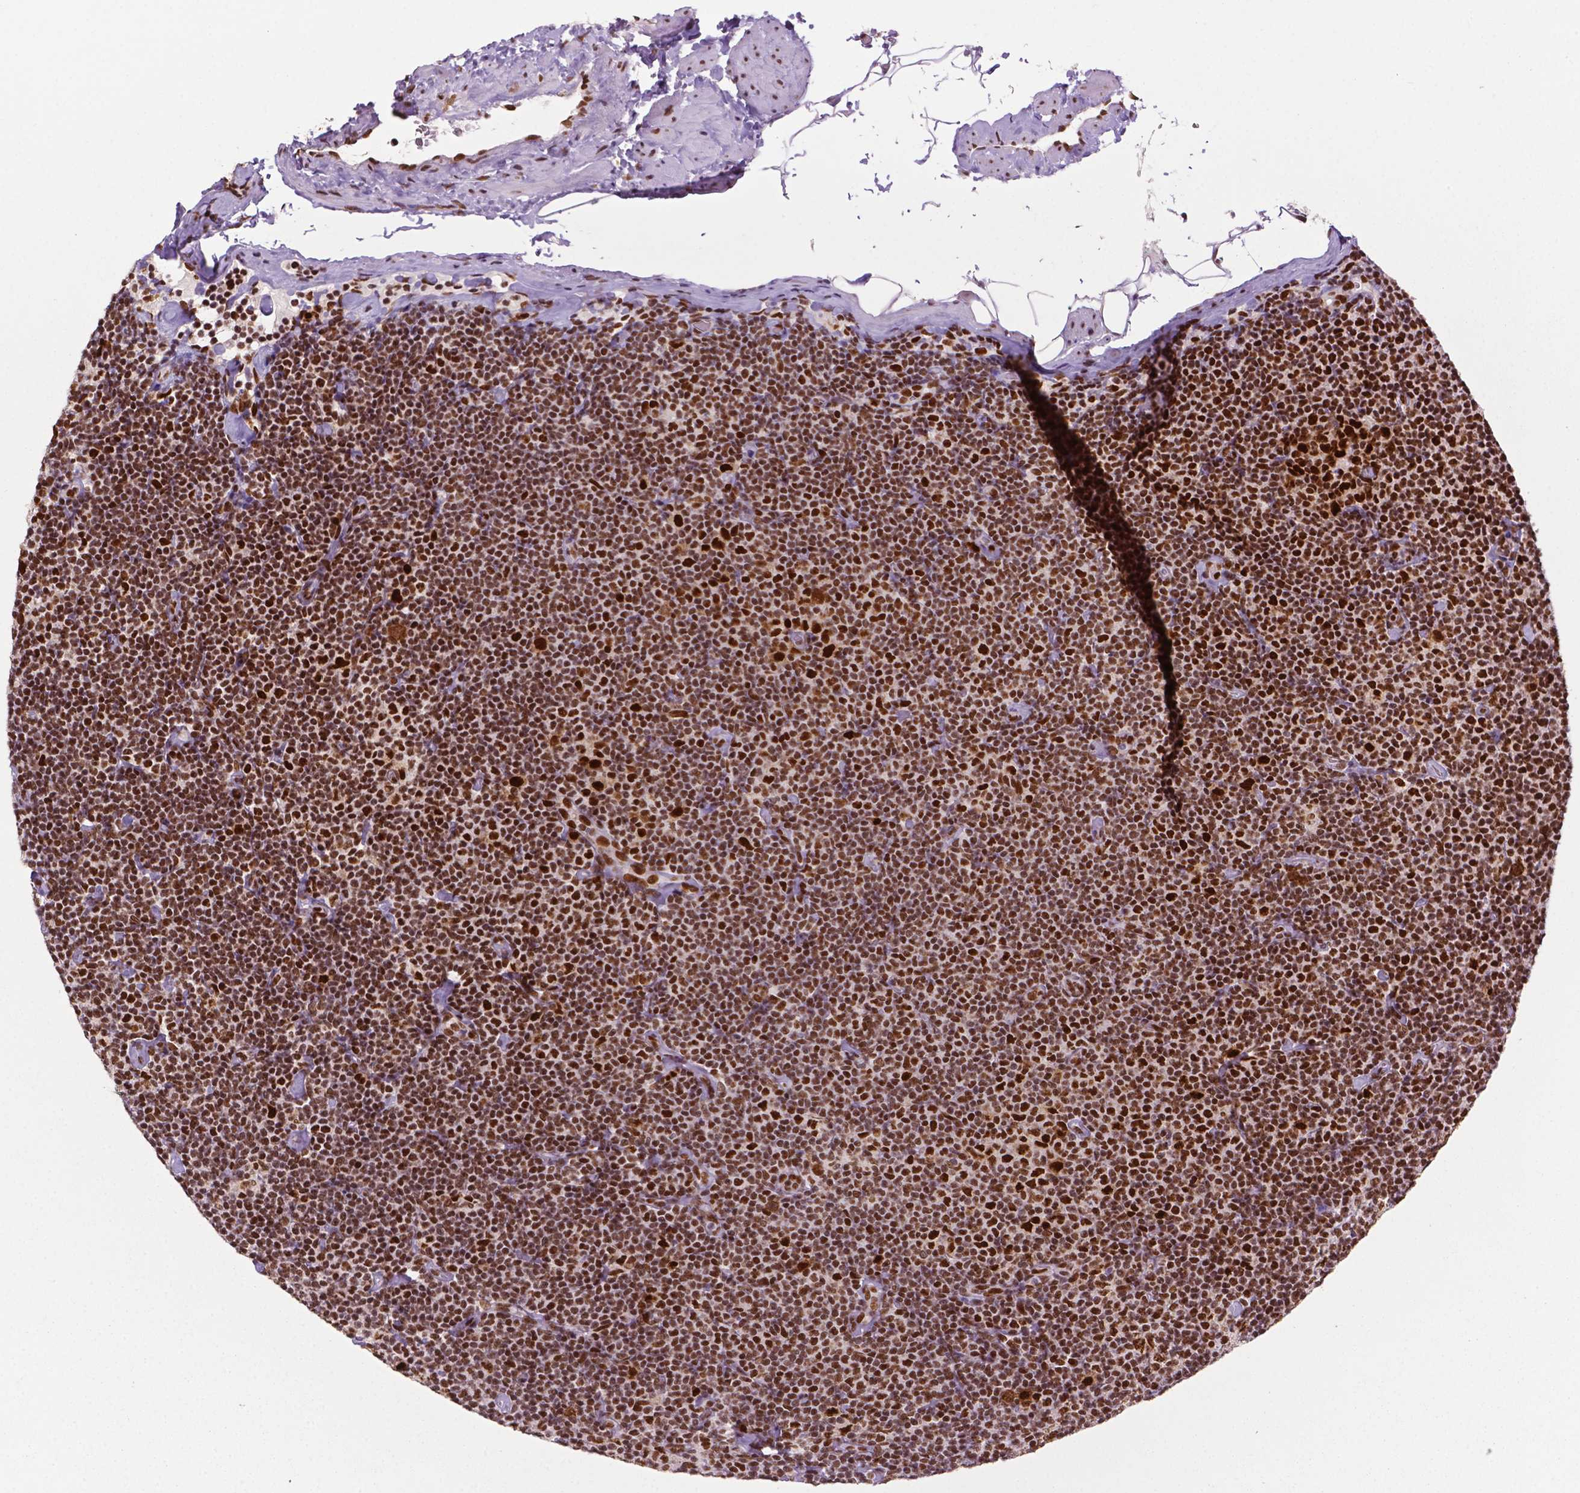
{"staining": {"intensity": "moderate", "quantity": "25%-75%", "location": "nuclear"}, "tissue": "lymphoma", "cell_type": "Tumor cells", "image_type": "cancer", "snomed": [{"axis": "morphology", "description": "Malignant lymphoma, non-Hodgkin's type, Low grade"}, {"axis": "topography", "description": "Lymph node"}], "caption": "Immunohistochemistry (DAB) staining of human lymphoma demonstrates moderate nuclear protein positivity in about 25%-75% of tumor cells. (Stains: DAB (3,3'-diaminobenzidine) in brown, nuclei in blue, Microscopy: brightfield microscopy at high magnification).", "gene": "MLH1", "patient": {"sex": "male", "age": 81}}